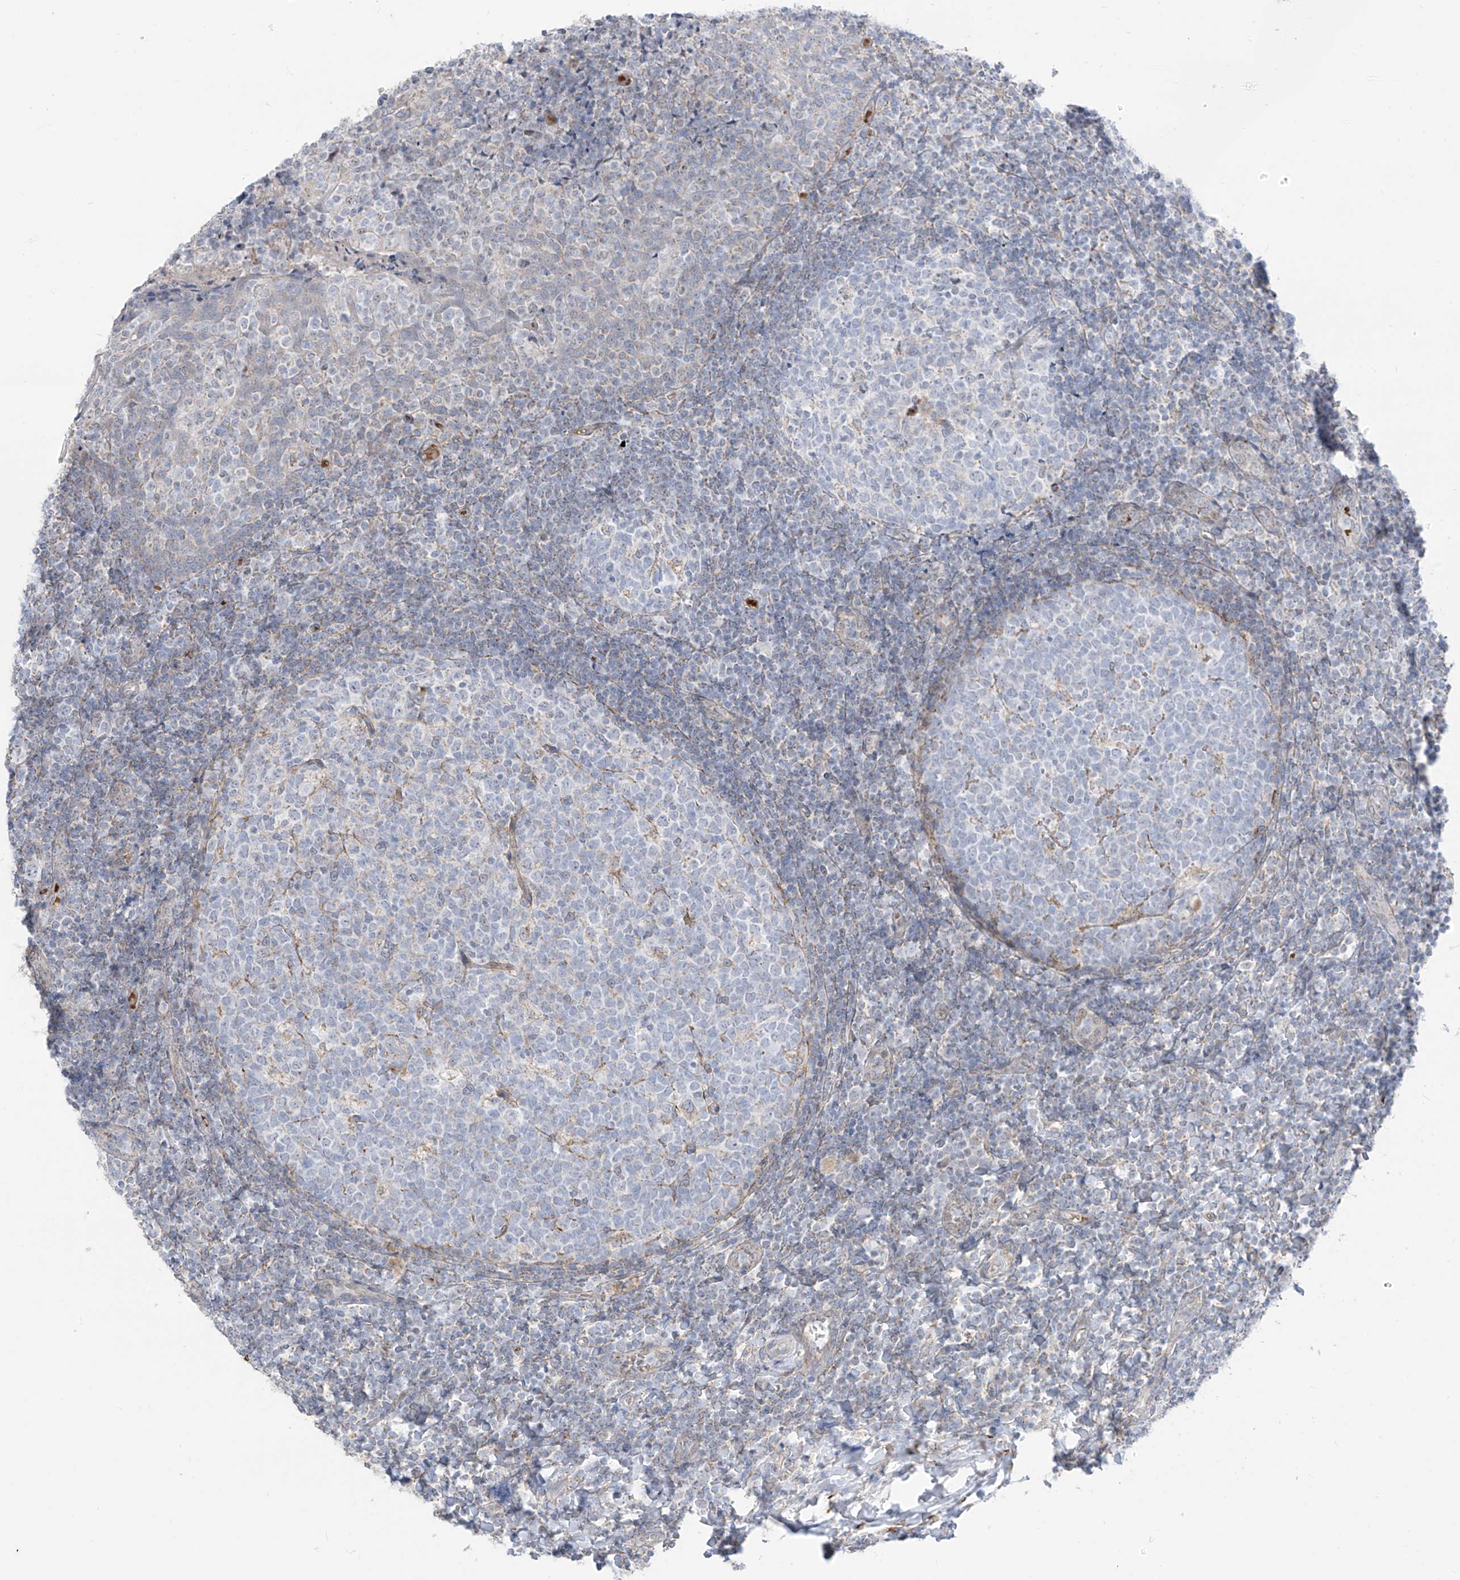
{"staining": {"intensity": "negative", "quantity": "none", "location": "none"}, "tissue": "tonsil", "cell_type": "Germinal center cells", "image_type": "normal", "snomed": [{"axis": "morphology", "description": "Normal tissue, NOS"}, {"axis": "topography", "description": "Tonsil"}], "caption": "The image shows no significant positivity in germinal center cells of tonsil.", "gene": "ARHGEF40", "patient": {"sex": "female", "age": 19}}